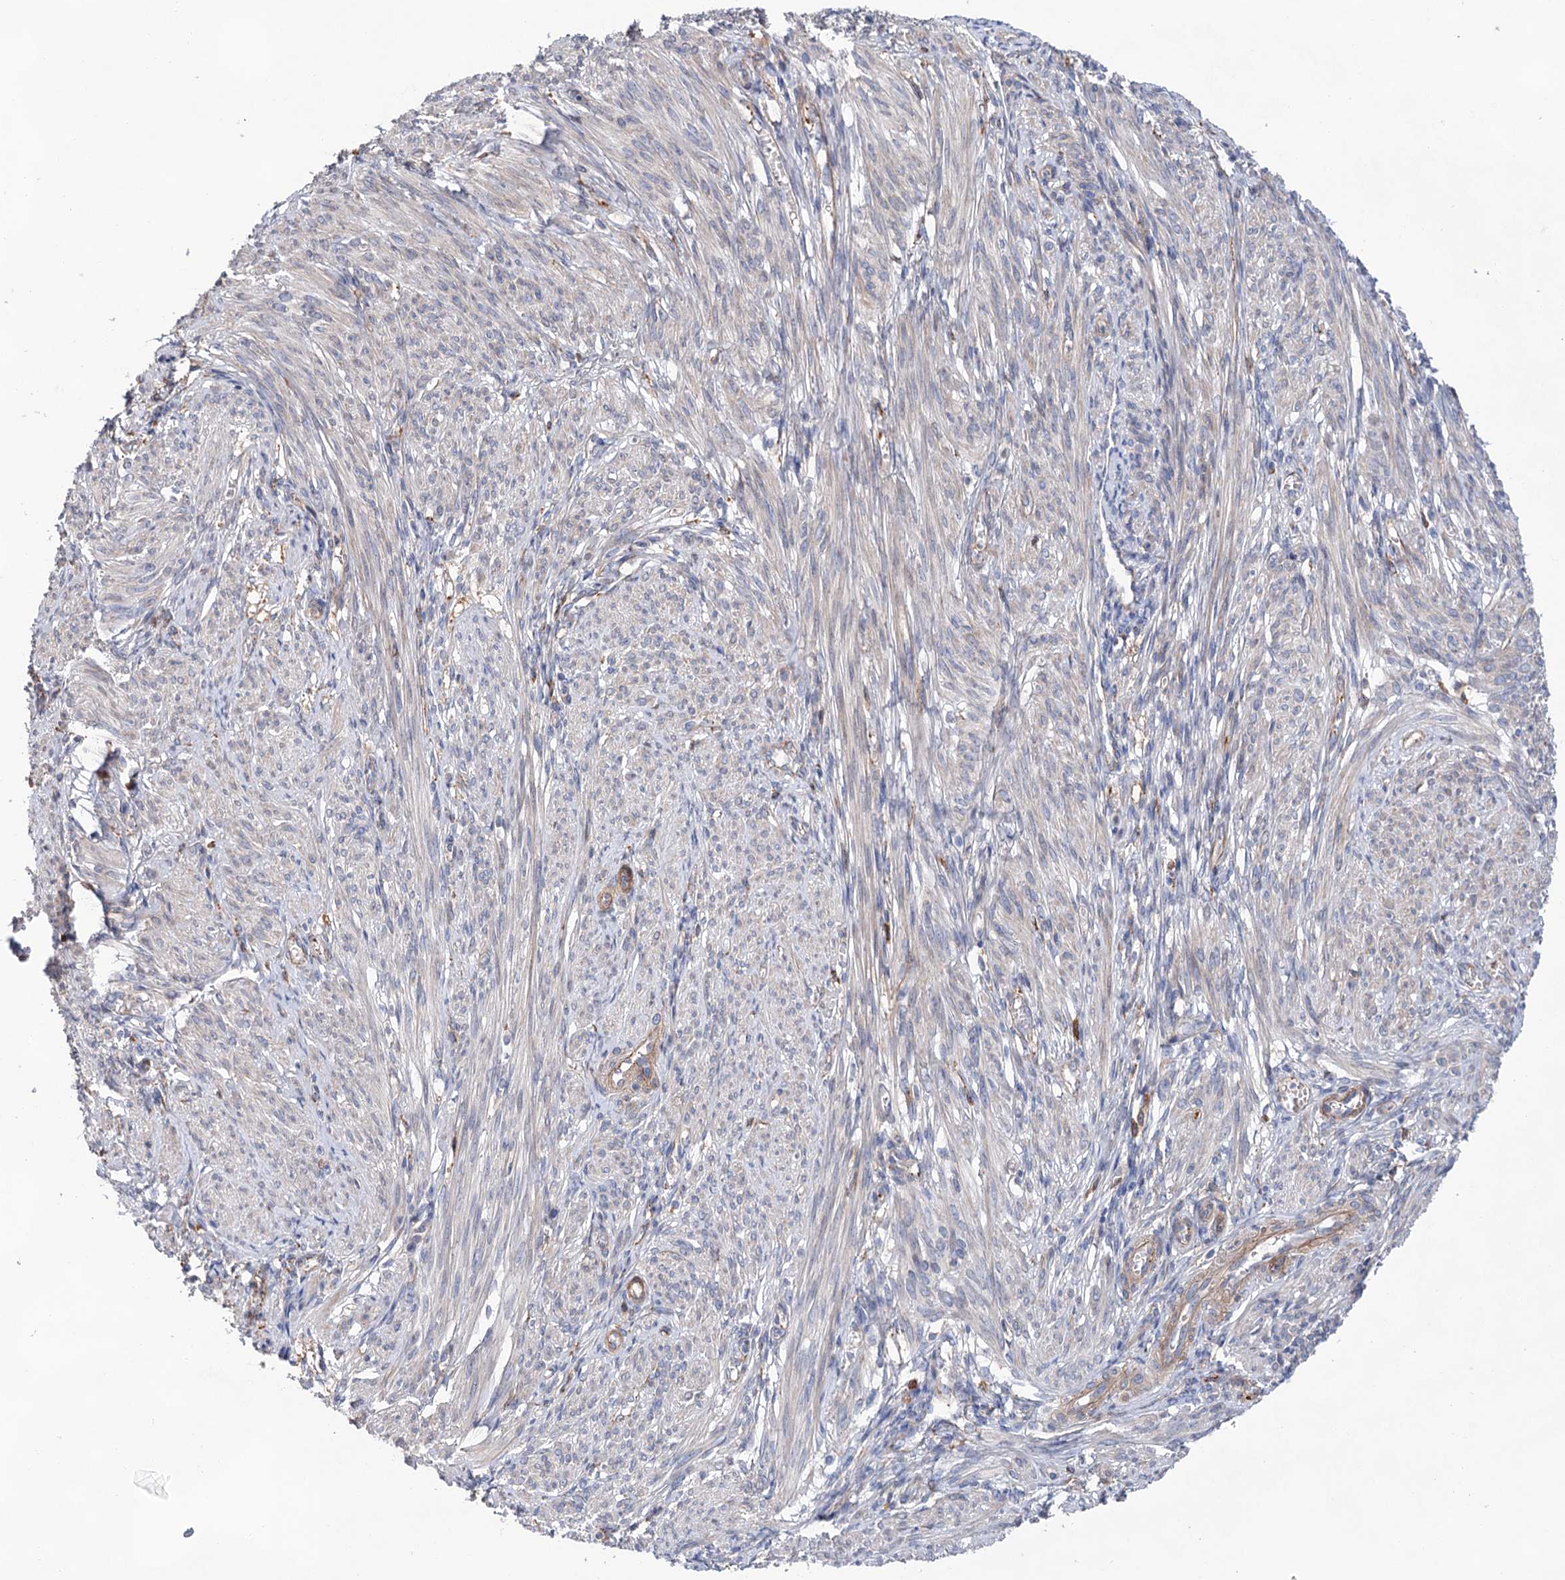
{"staining": {"intensity": "negative", "quantity": "none", "location": "none"}, "tissue": "smooth muscle", "cell_type": "Smooth muscle cells", "image_type": "normal", "snomed": [{"axis": "morphology", "description": "Normal tissue, NOS"}, {"axis": "topography", "description": "Smooth muscle"}], "caption": "Smooth muscle was stained to show a protein in brown. There is no significant positivity in smooth muscle cells. (DAB (3,3'-diaminobenzidine) IHC with hematoxylin counter stain).", "gene": "TMTC3", "patient": {"sex": "female", "age": 39}}